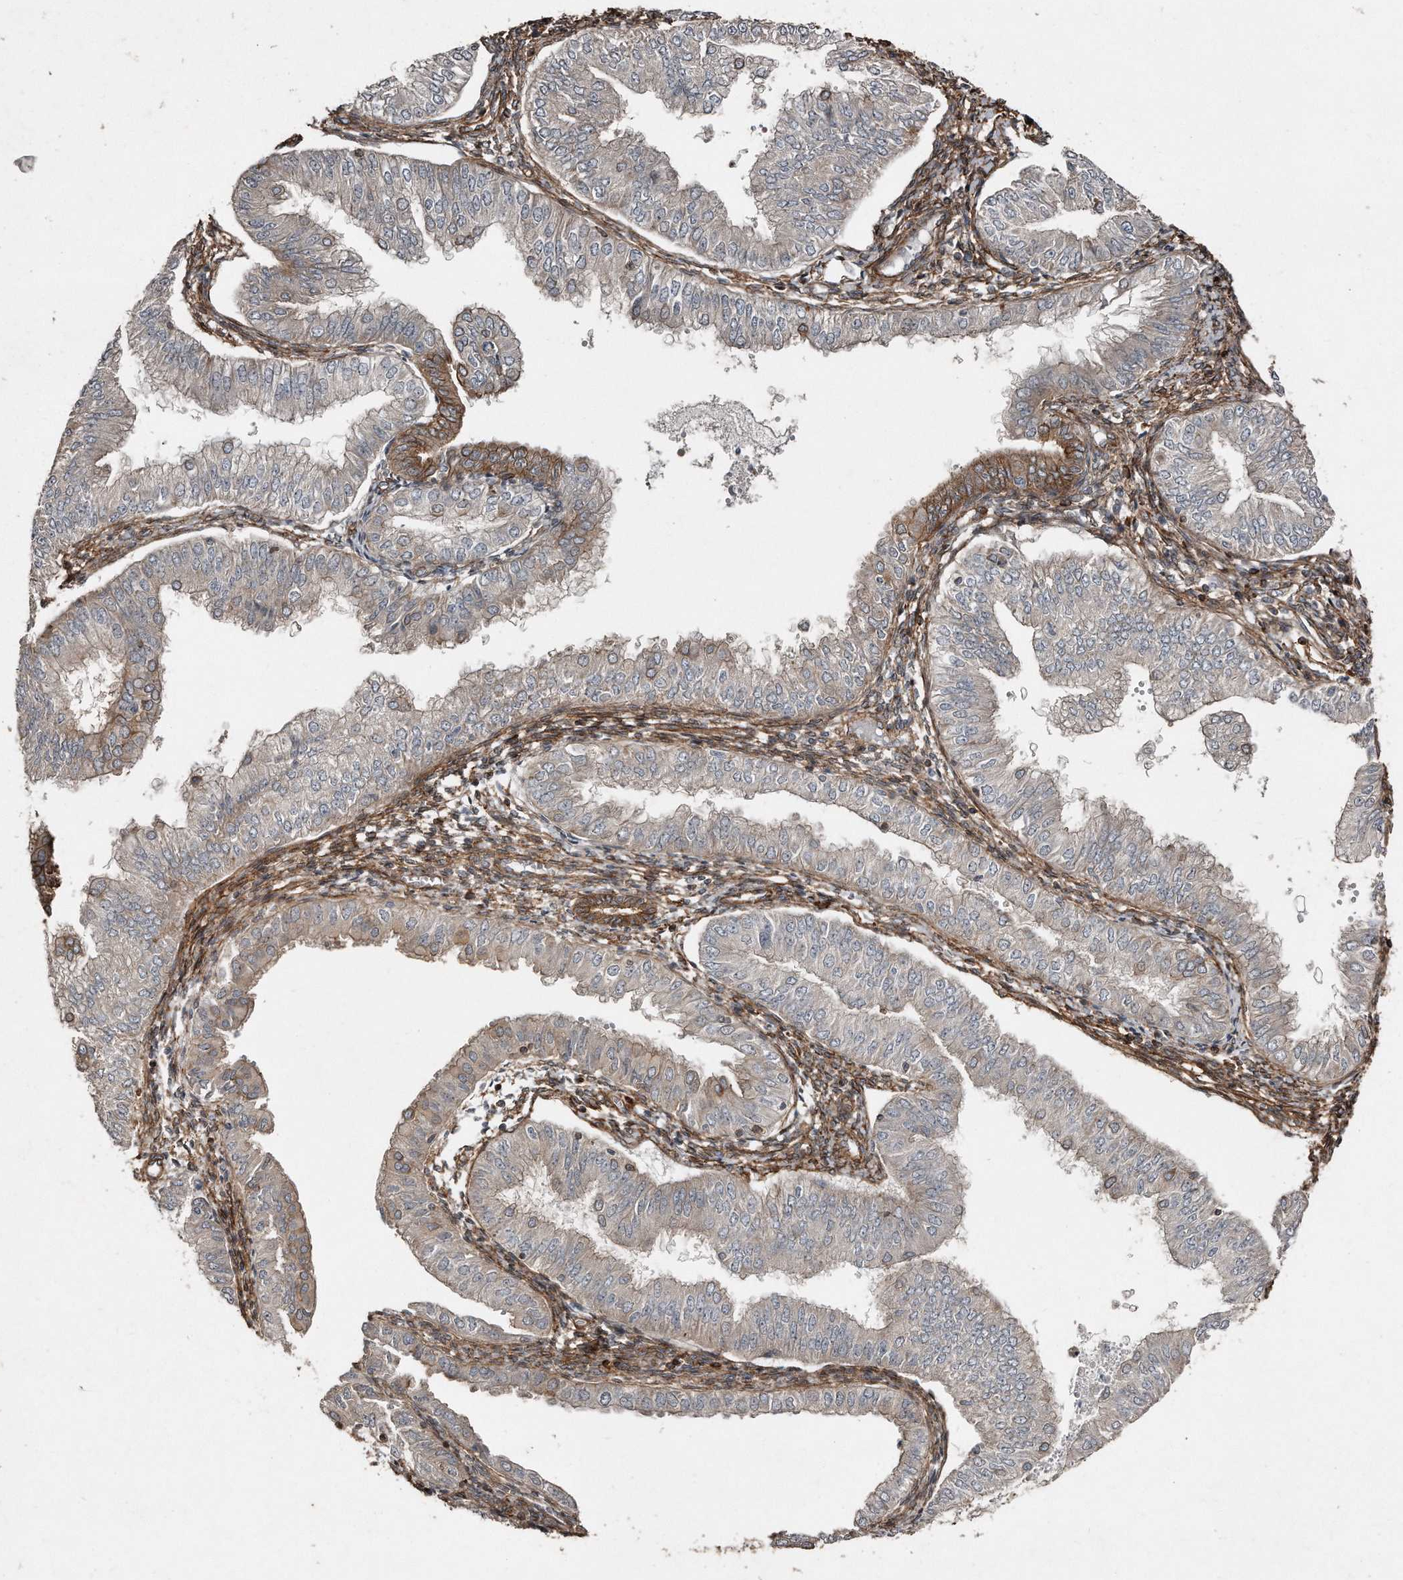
{"staining": {"intensity": "moderate", "quantity": "<25%", "location": "cytoplasmic/membranous"}, "tissue": "endometrial cancer", "cell_type": "Tumor cells", "image_type": "cancer", "snomed": [{"axis": "morphology", "description": "Normal tissue, NOS"}, {"axis": "morphology", "description": "Adenocarcinoma, NOS"}, {"axis": "topography", "description": "Endometrium"}], "caption": "Immunohistochemical staining of human endometrial adenocarcinoma displays low levels of moderate cytoplasmic/membranous expression in approximately <25% of tumor cells.", "gene": "SNAP47", "patient": {"sex": "female", "age": 53}}